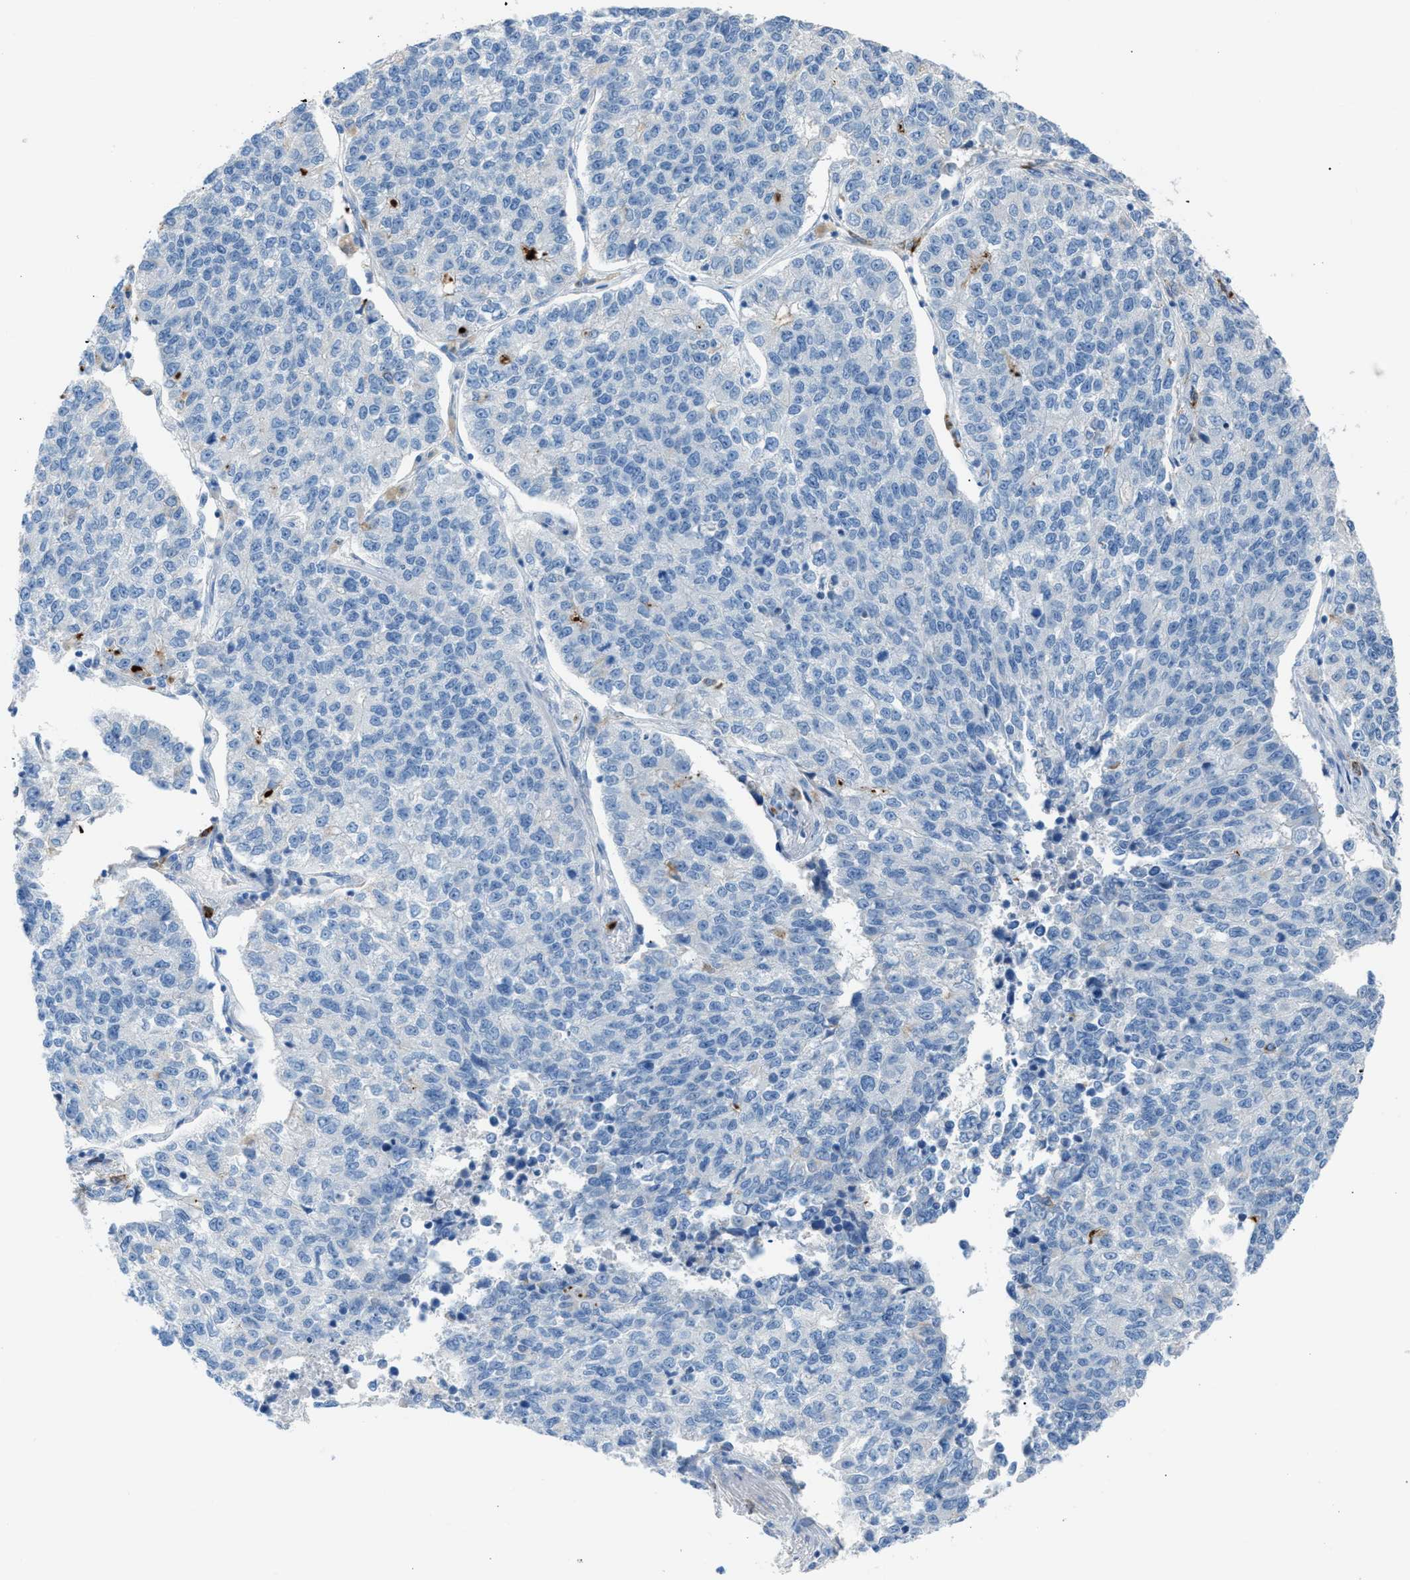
{"staining": {"intensity": "negative", "quantity": "none", "location": "none"}, "tissue": "lung cancer", "cell_type": "Tumor cells", "image_type": "cancer", "snomed": [{"axis": "morphology", "description": "Adenocarcinoma, NOS"}, {"axis": "topography", "description": "Lung"}], "caption": "A high-resolution image shows immunohistochemistry (IHC) staining of lung adenocarcinoma, which shows no significant positivity in tumor cells.", "gene": "CLEC10A", "patient": {"sex": "male", "age": 49}}